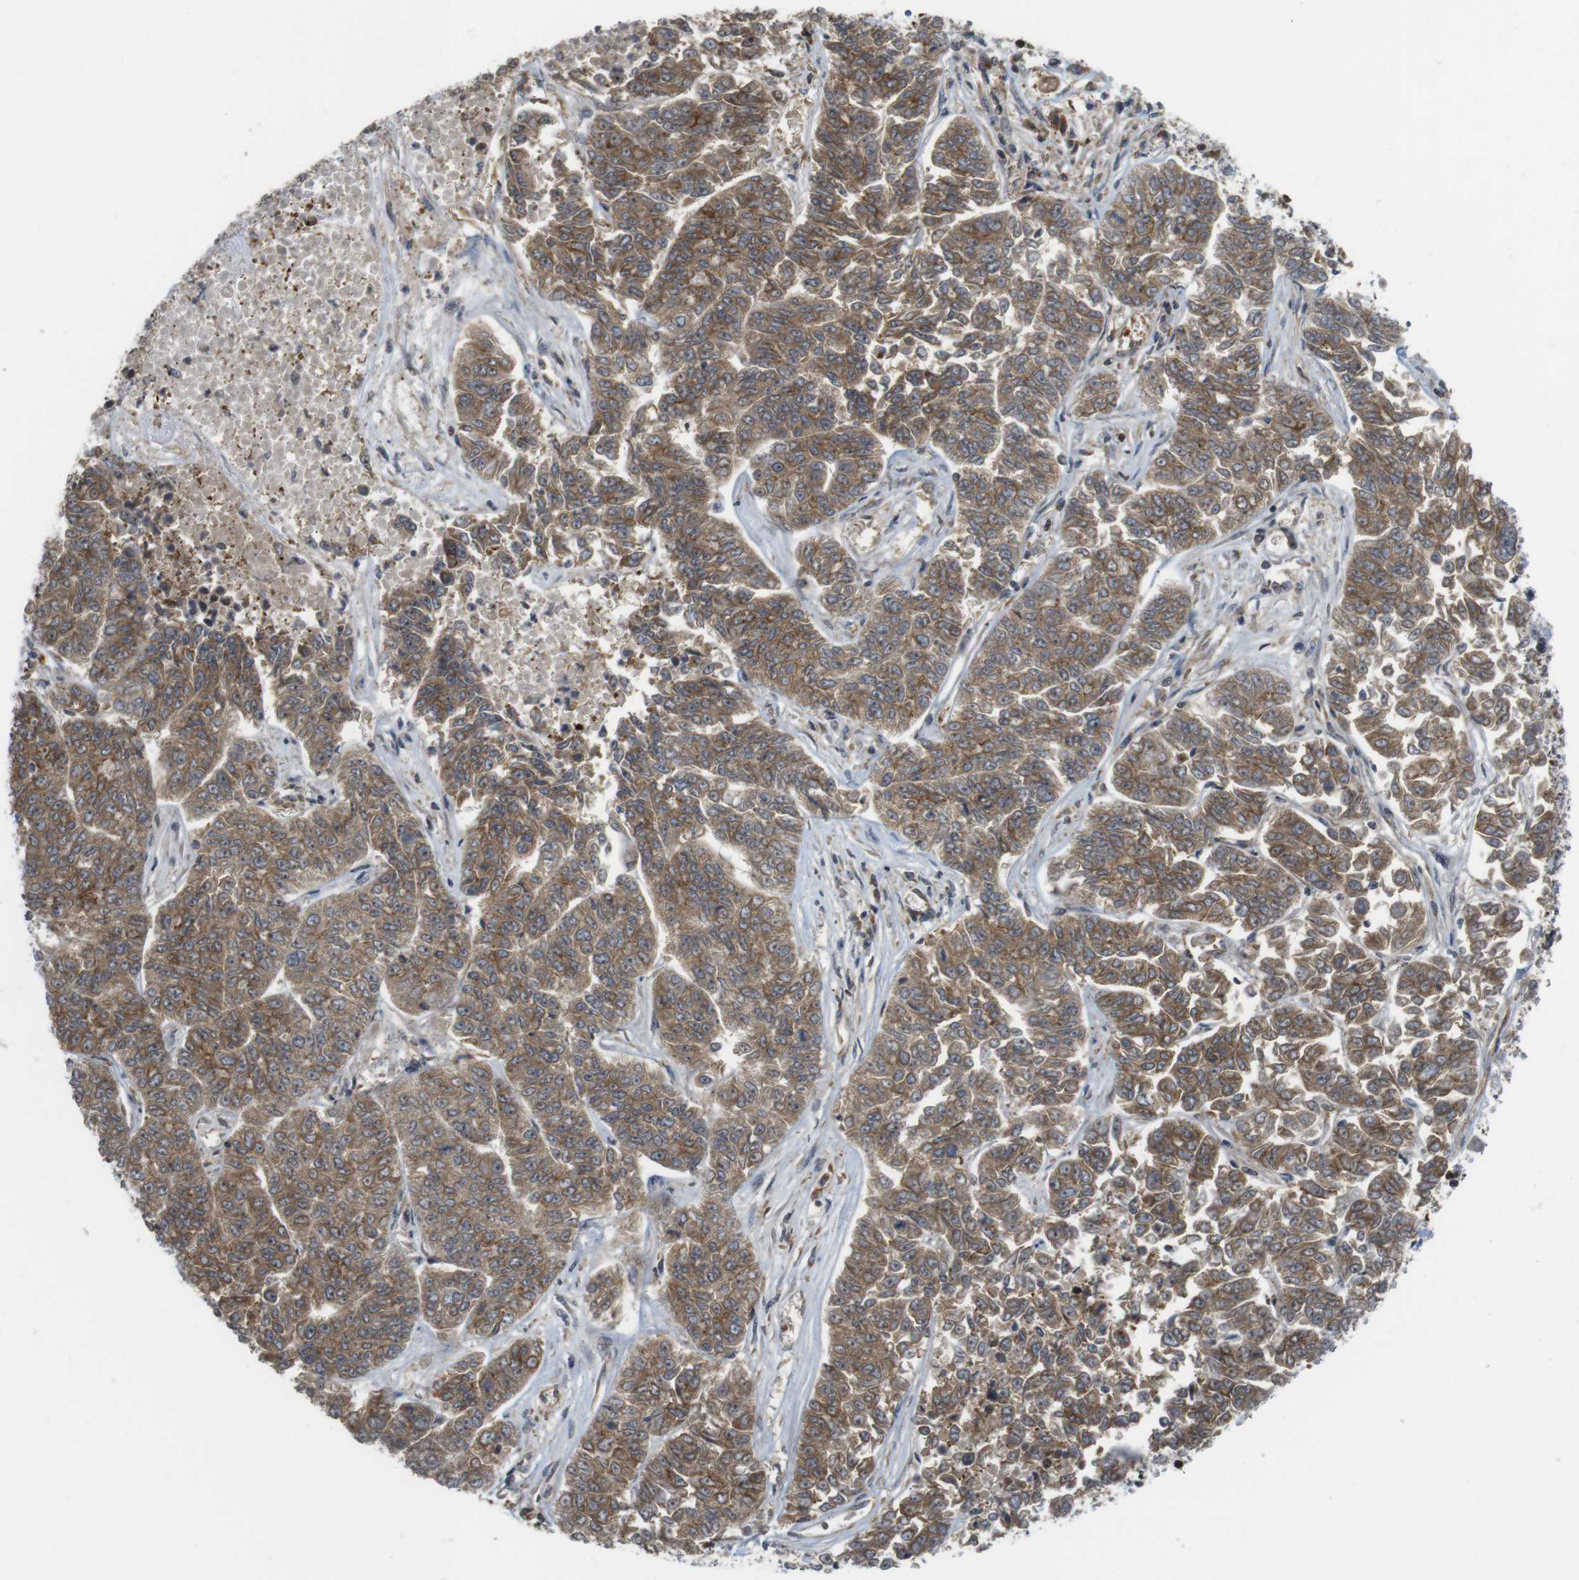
{"staining": {"intensity": "moderate", "quantity": ">75%", "location": "cytoplasmic/membranous,nuclear"}, "tissue": "lung cancer", "cell_type": "Tumor cells", "image_type": "cancer", "snomed": [{"axis": "morphology", "description": "Adenocarcinoma, NOS"}, {"axis": "topography", "description": "Lung"}], "caption": "This is an image of IHC staining of lung cancer (adenocarcinoma), which shows moderate positivity in the cytoplasmic/membranous and nuclear of tumor cells.", "gene": "CC2D1A", "patient": {"sex": "male", "age": 84}}